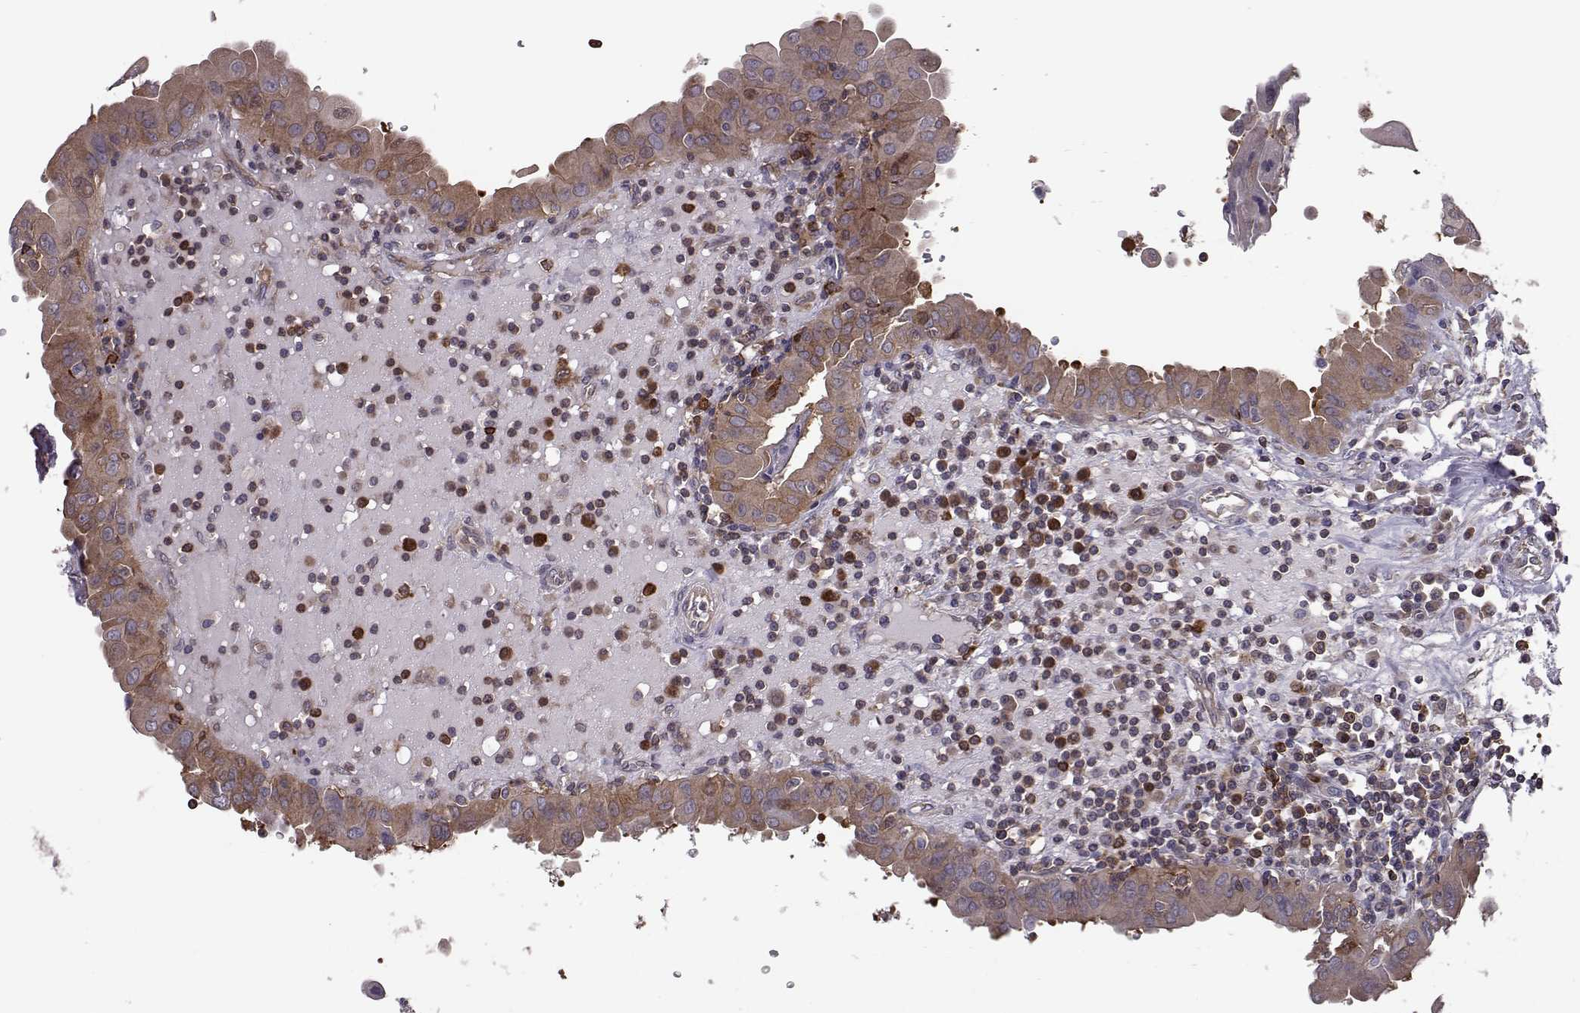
{"staining": {"intensity": "moderate", "quantity": ">75%", "location": "cytoplasmic/membranous"}, "tissue": "thyroid cancer", "cell_type": "Tumor cells", "image_type": "cancer", "snomed": [{"axis": "morphology", "description": "Papillary adenocarcinoma, NOS"}, {"axis": "topography", "description": "Thyroid gland"}], "caption": "The histopathology image exhibits a brown stain indicating the presence of a protein in the cytoplasmic/membranous of tumor cells in thyroid papillary adenocarcinoma.", "gene": "RANBP1", "patient": {"sex": "female", "age": 37}}